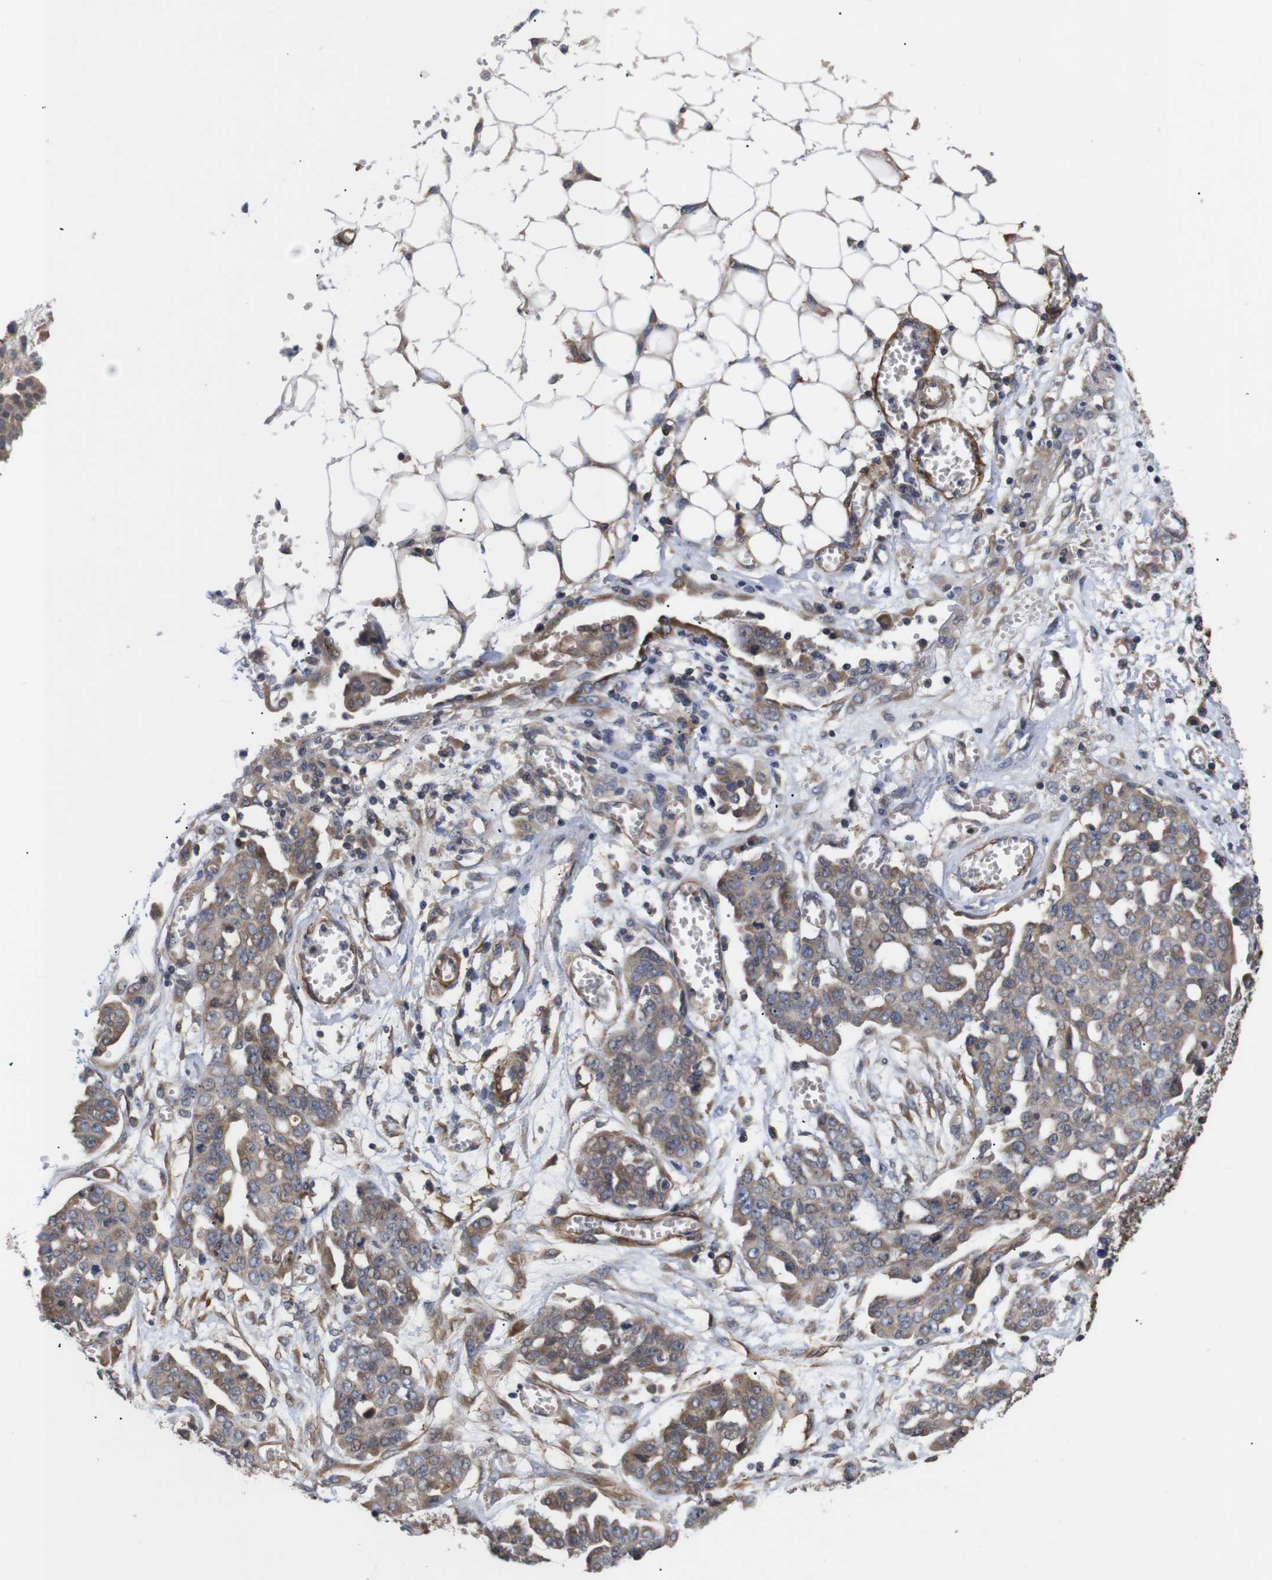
{"staining": {"intensity": "moderate", "quantity": ">75%", "location": "cytoplasmic/membranous"}, "tissue": "ovarian cancer", "cell_type": "Tumor cells", "image_type": "cancer", "snomed": [{"axis": "morphology", "description": "Cystadenocarcinoma, serous, NOS"}, {"axis": "topography", "description": "Soft tissue"}, {"axis": "topography", "description": "Ovary"}], "caption": "There is medium levels of moderate cytoplasmic/membranous staining in tumor cells of ovarian cancer (serous cystadenocarcinoma), as demonstrated by immunohistochemical staining (brown color).", "gene": "PDLIM5", "patient": {"sex": "female", "age": 57}}